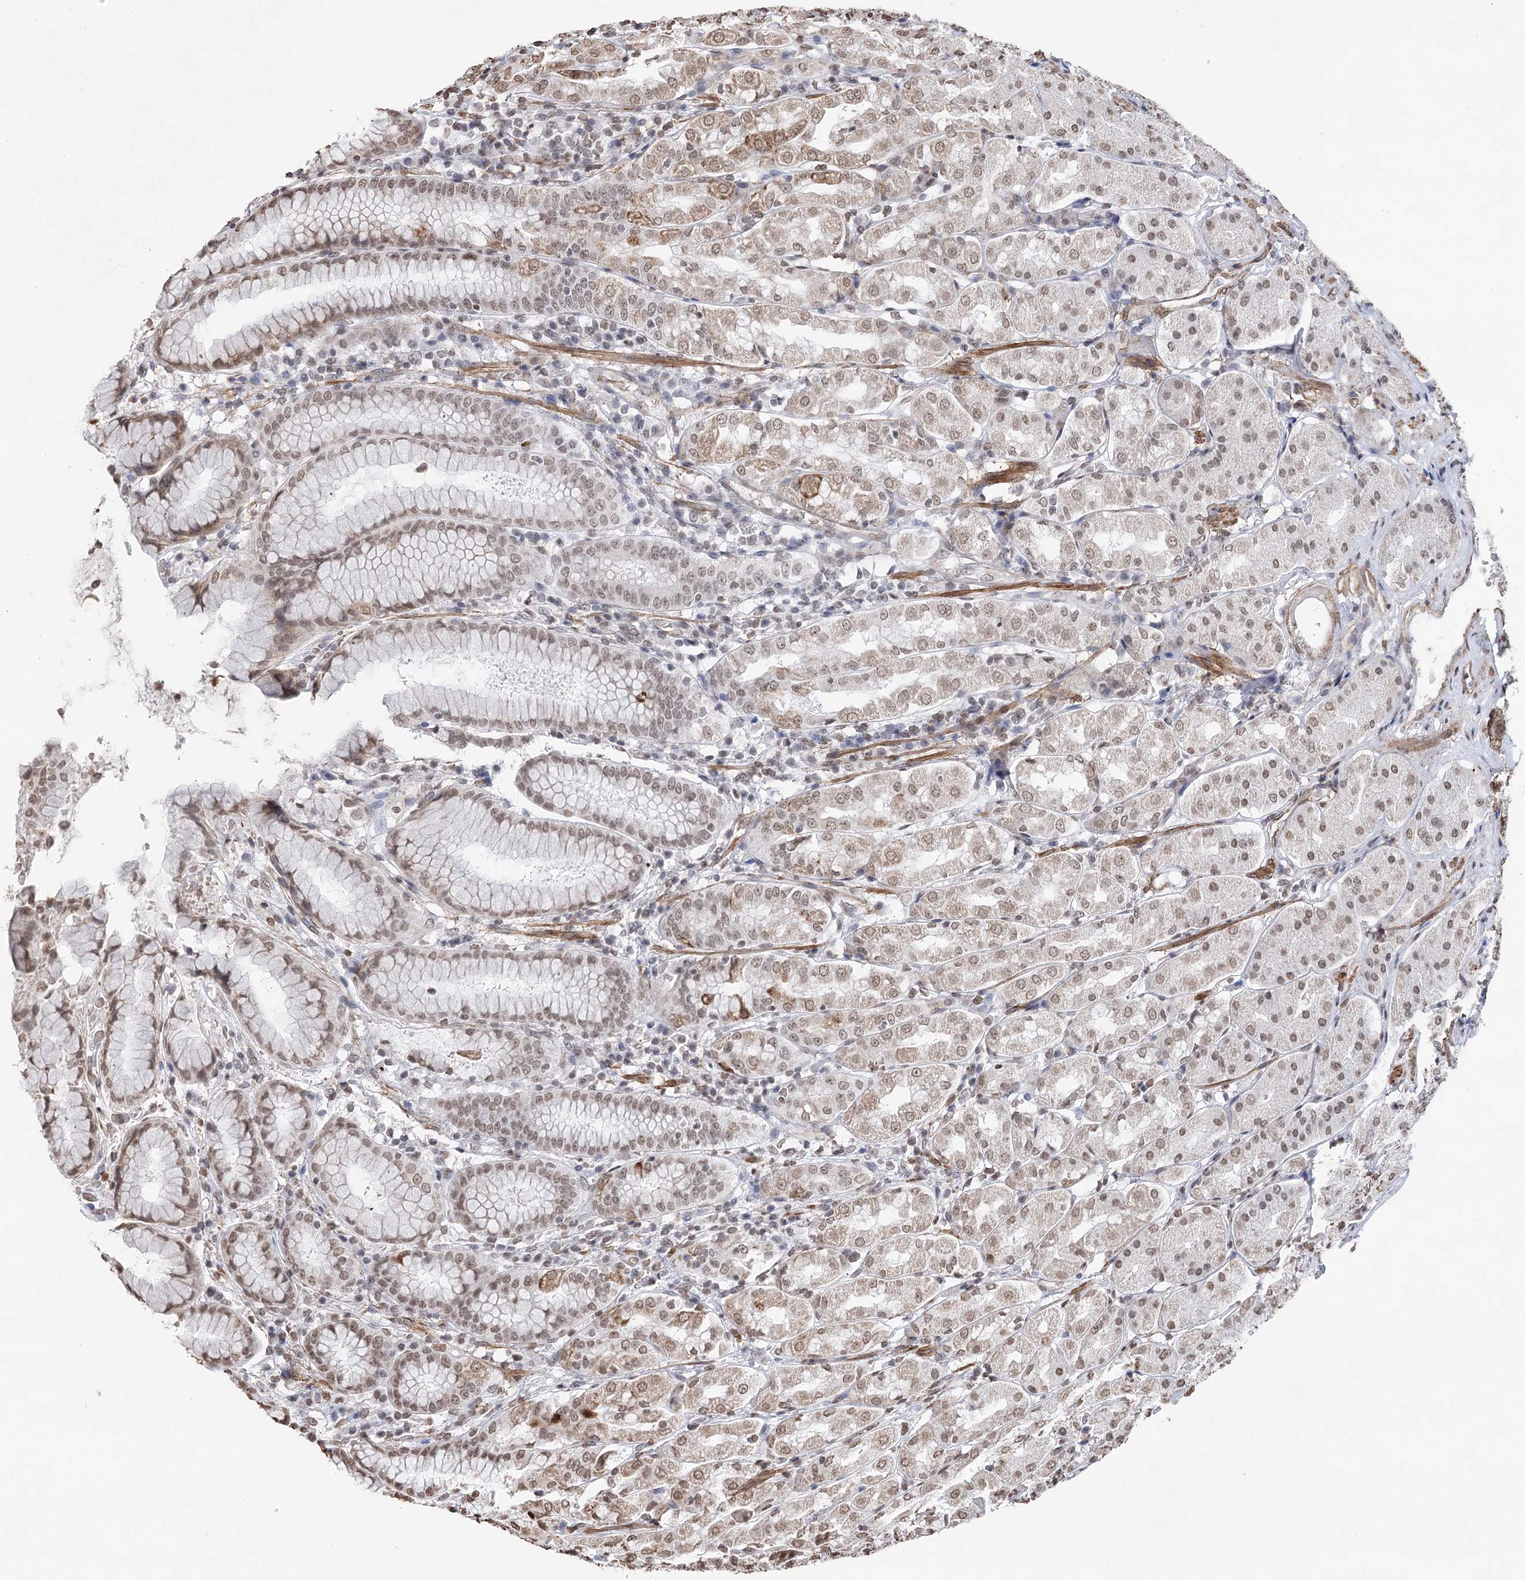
{"staining": {"intensity": "weak", "quantity": "25%-75%", "location": "cytoplasmic/membranous,nuclear"}, "tissue": "stomach", "cell_type": "Glandular cells", "image_type": "normal", "snomed": [{"axis": "morphology", "description": "Normal tissue, NOS"}, {"axis": "topography", "description": "Stomach"}, {"axis": "topography", "description": "Stomach, lower"}], "caption": "The immunohistochemical stain shows weak cytoplasmic/membranous,nuclear positivity in glandular cells of benign stomach. The protein of interest is shown in brown color, while the nuclei are stained blue.", "gene": "ENSG00000275740", "patient": {"sex": "female", "age": 56}}